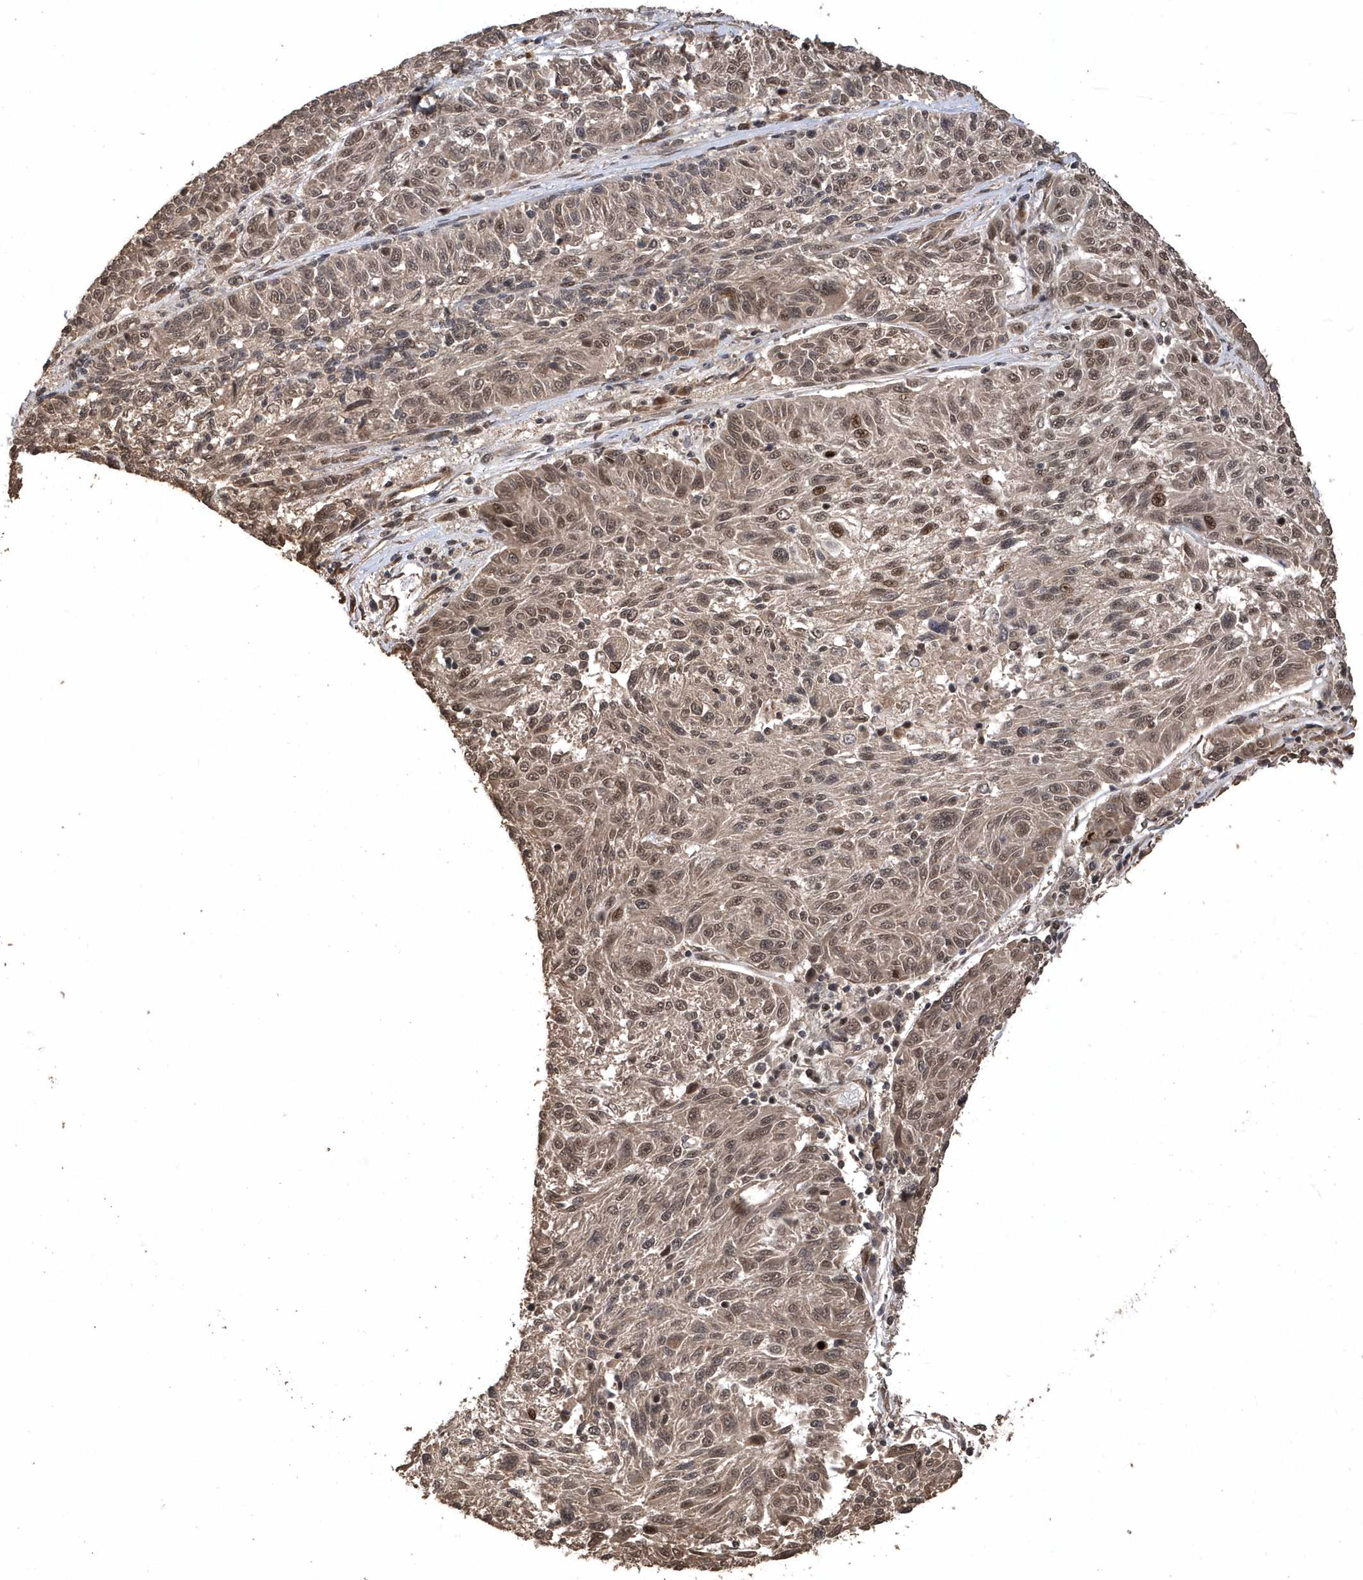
{"staining": {"intensity": "moderate", "quantity": ">75%", "location": "cytoplasmic/membranous,nuclear"}, "tissue": "melanoma", "cell_type": "Tumor cells", "image_type": "cancer", "snomed": [{"axis": "morphology", "description": "Malignant melanoma, NOS"}, {"axis": "topography", "description": "Skin"}], "caption": "The immunohistochemical stain shows moderate cytoplasmic/membranous and nuclear expression in tumor cells of melanoma tissue.", "gene": "INTS12", "patient": {"sex": "male", "age": 53}}